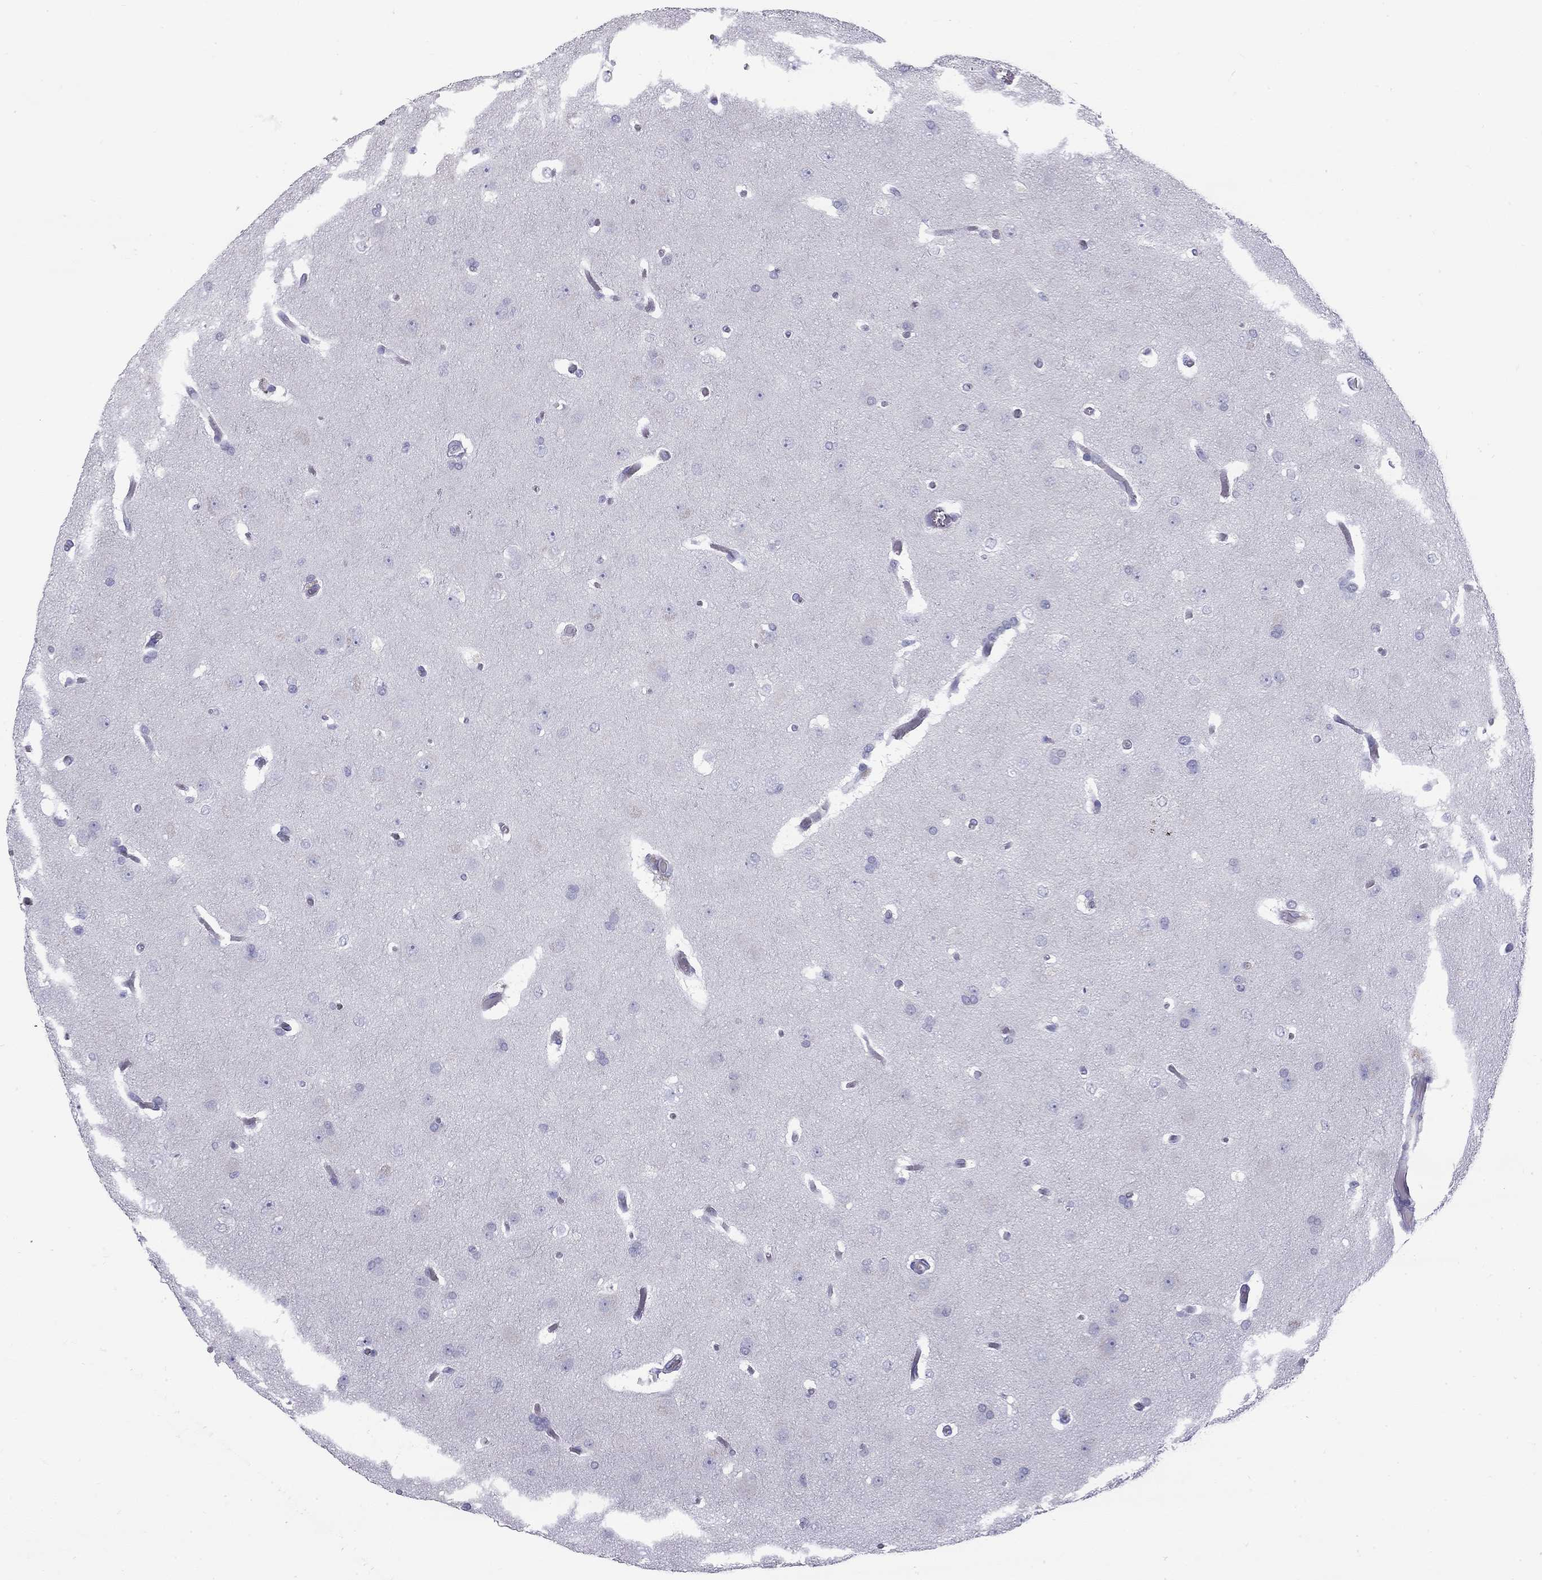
{"staining": {"intensity": "negative", "quantity": "none", "location": "none"}, "tissue": "glioma", "cell_type": "Tumor cells", "image_type": "cancer", "snomed": [{"axis": "morphology", "description": "Glioma, malignant, Low grade"}, {"axis": "topography", "description": "Brain"}], "caption": "Tumor cells show no significant positivity in low-grade glioma (malignant).", "gene": "TDRD6", "patient": {"sex": "female", "age": 32}}